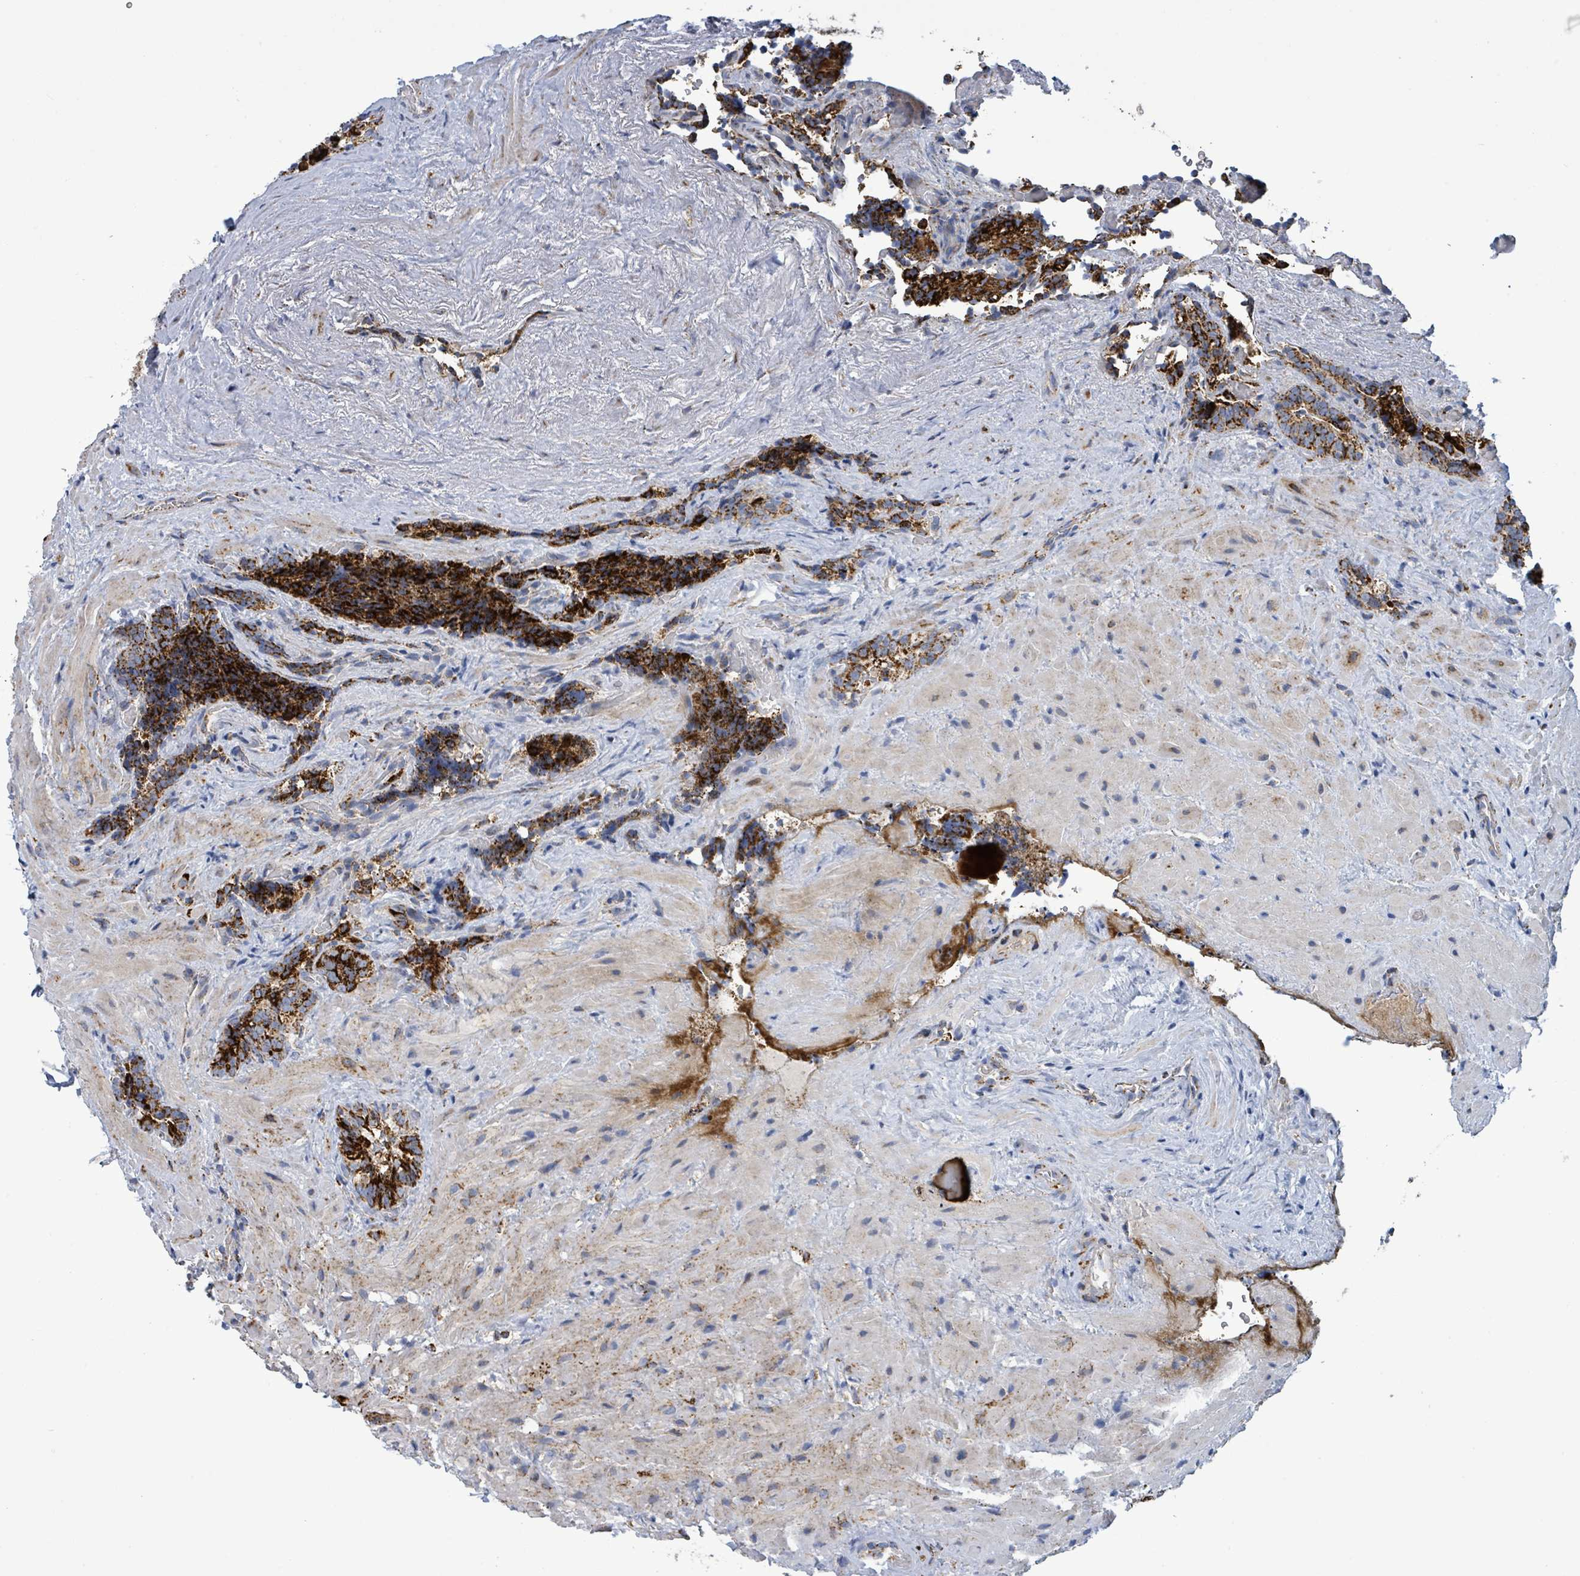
{"staining": {"intensity": "strong", "quantity": ">75%", "location": "cytoplasmic/membranous"}, "tissue": "seminal vesicle", "cell_type": "Glandular cells", "image_type": "normal", "snomed": [{"axis": "morphology", "description": "Normal tissue, NOS"}, {"axis": "topography", "description": "Seminal veicle"}], "caption": "IHC of benign human seminal vesicle reveals high levels of strong cytoplasmic/membranous positivity in approximately >75% of glandular cells. (DAB (3,3'-diaminobenzidine) = brown stain, brightfield microscopy at high magnification).", "gene": "SUCLG2", "patient": {"sex": "male", "age": 62}}